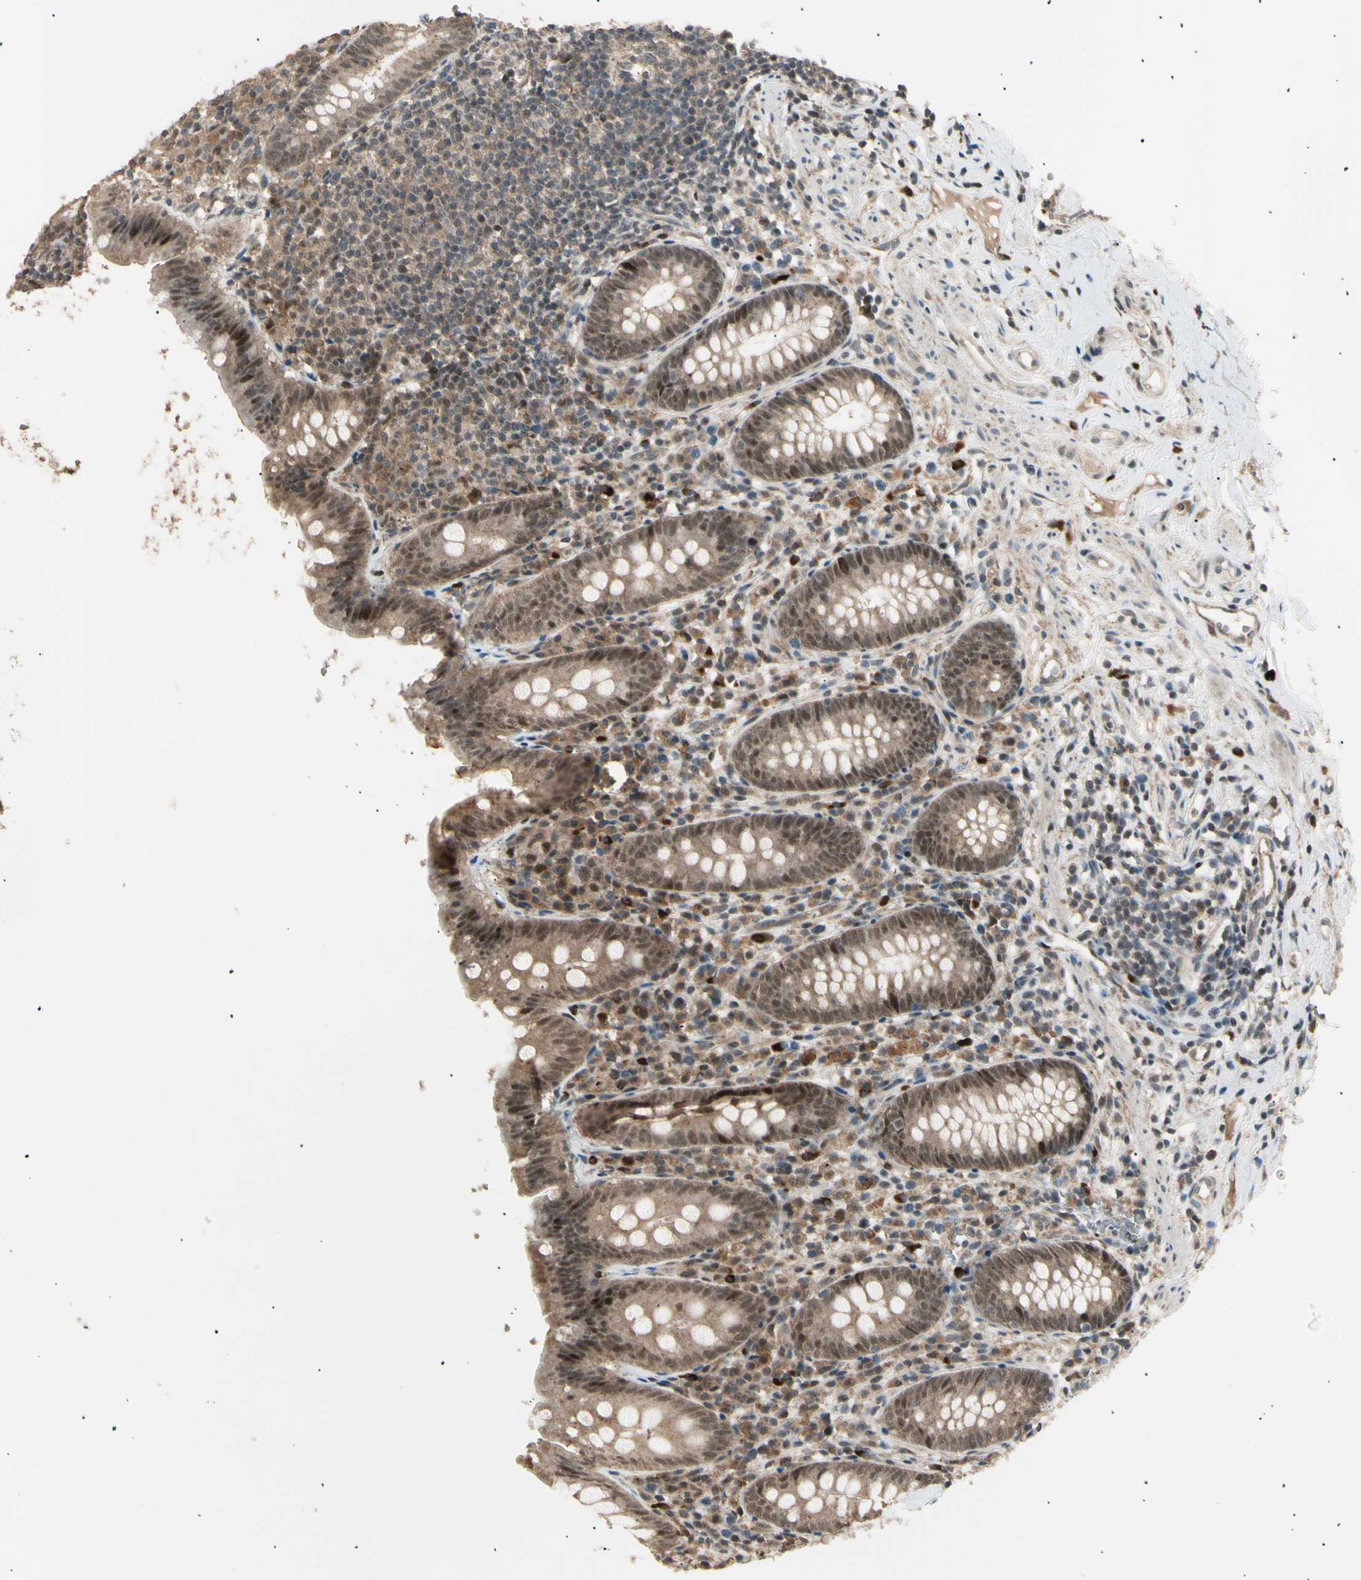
{"staining": {"intensity": "moderate", "quantity": ">75%", "location": "cytoplasmic/membranous,nuclear"}, "tissue": "appendix", "cell_type": "Glandular cells", "image_type": "normal", "snomed": [{"axis": "morphology", "description": "Normal tissue, NOS"}, {"axis": "topography", "description": "Appendix"}], "caption": "Immunohistochemistry (IHC) image of benign human appendix stained for a protein (brown), which shows medium levels of moderate cytoplasmic/membranous,nuclear staining in approximately >75% of glandular cells.", "gene": "NUAK2", "patient": {"sex": "male", "age": 52}}